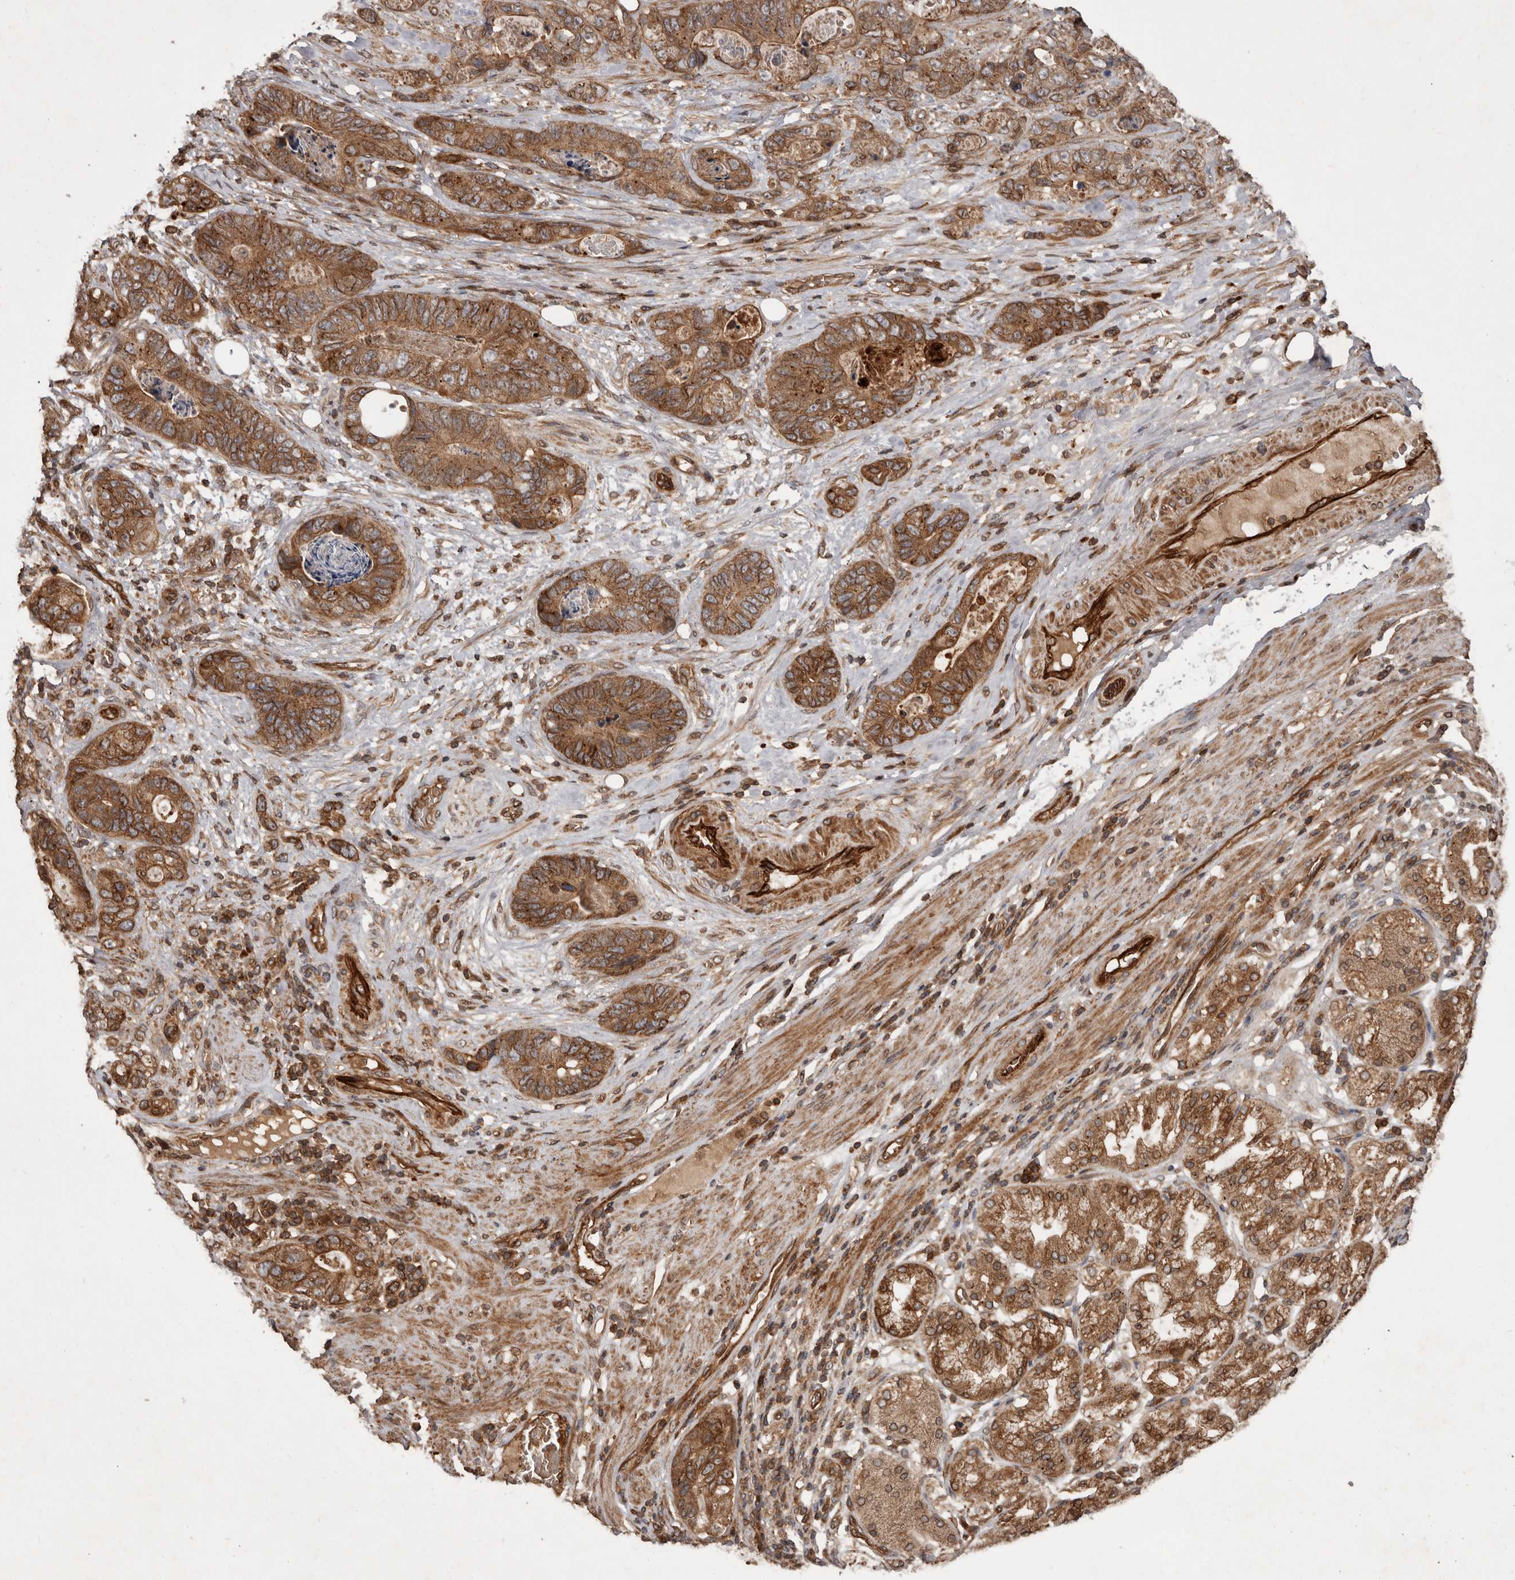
{"staining": {"intensity": "moderate", "quantity": ">75%", "location": "cytoplasmic/membranous"}, "tissue": "stomach cancer", "cell_type": "Tumor cells", "image_type": "cancer", "snomed": [{"axis": "morphology", "description": "Normal tissue, NOS"}, {"axis": "morphology", "description": "Adenocarcinoma, NOS"}, {"axis": "topography", "description": "Stomach"}], "caption": "Stomach cancer (adenocarcinoma) stained with immunohistochemistry displays moderate cytoplasmic/membranous staining in approximately >75% of tumor cells.", "gene": "STK36", "patient": {"sex": "female", "age": 89}}